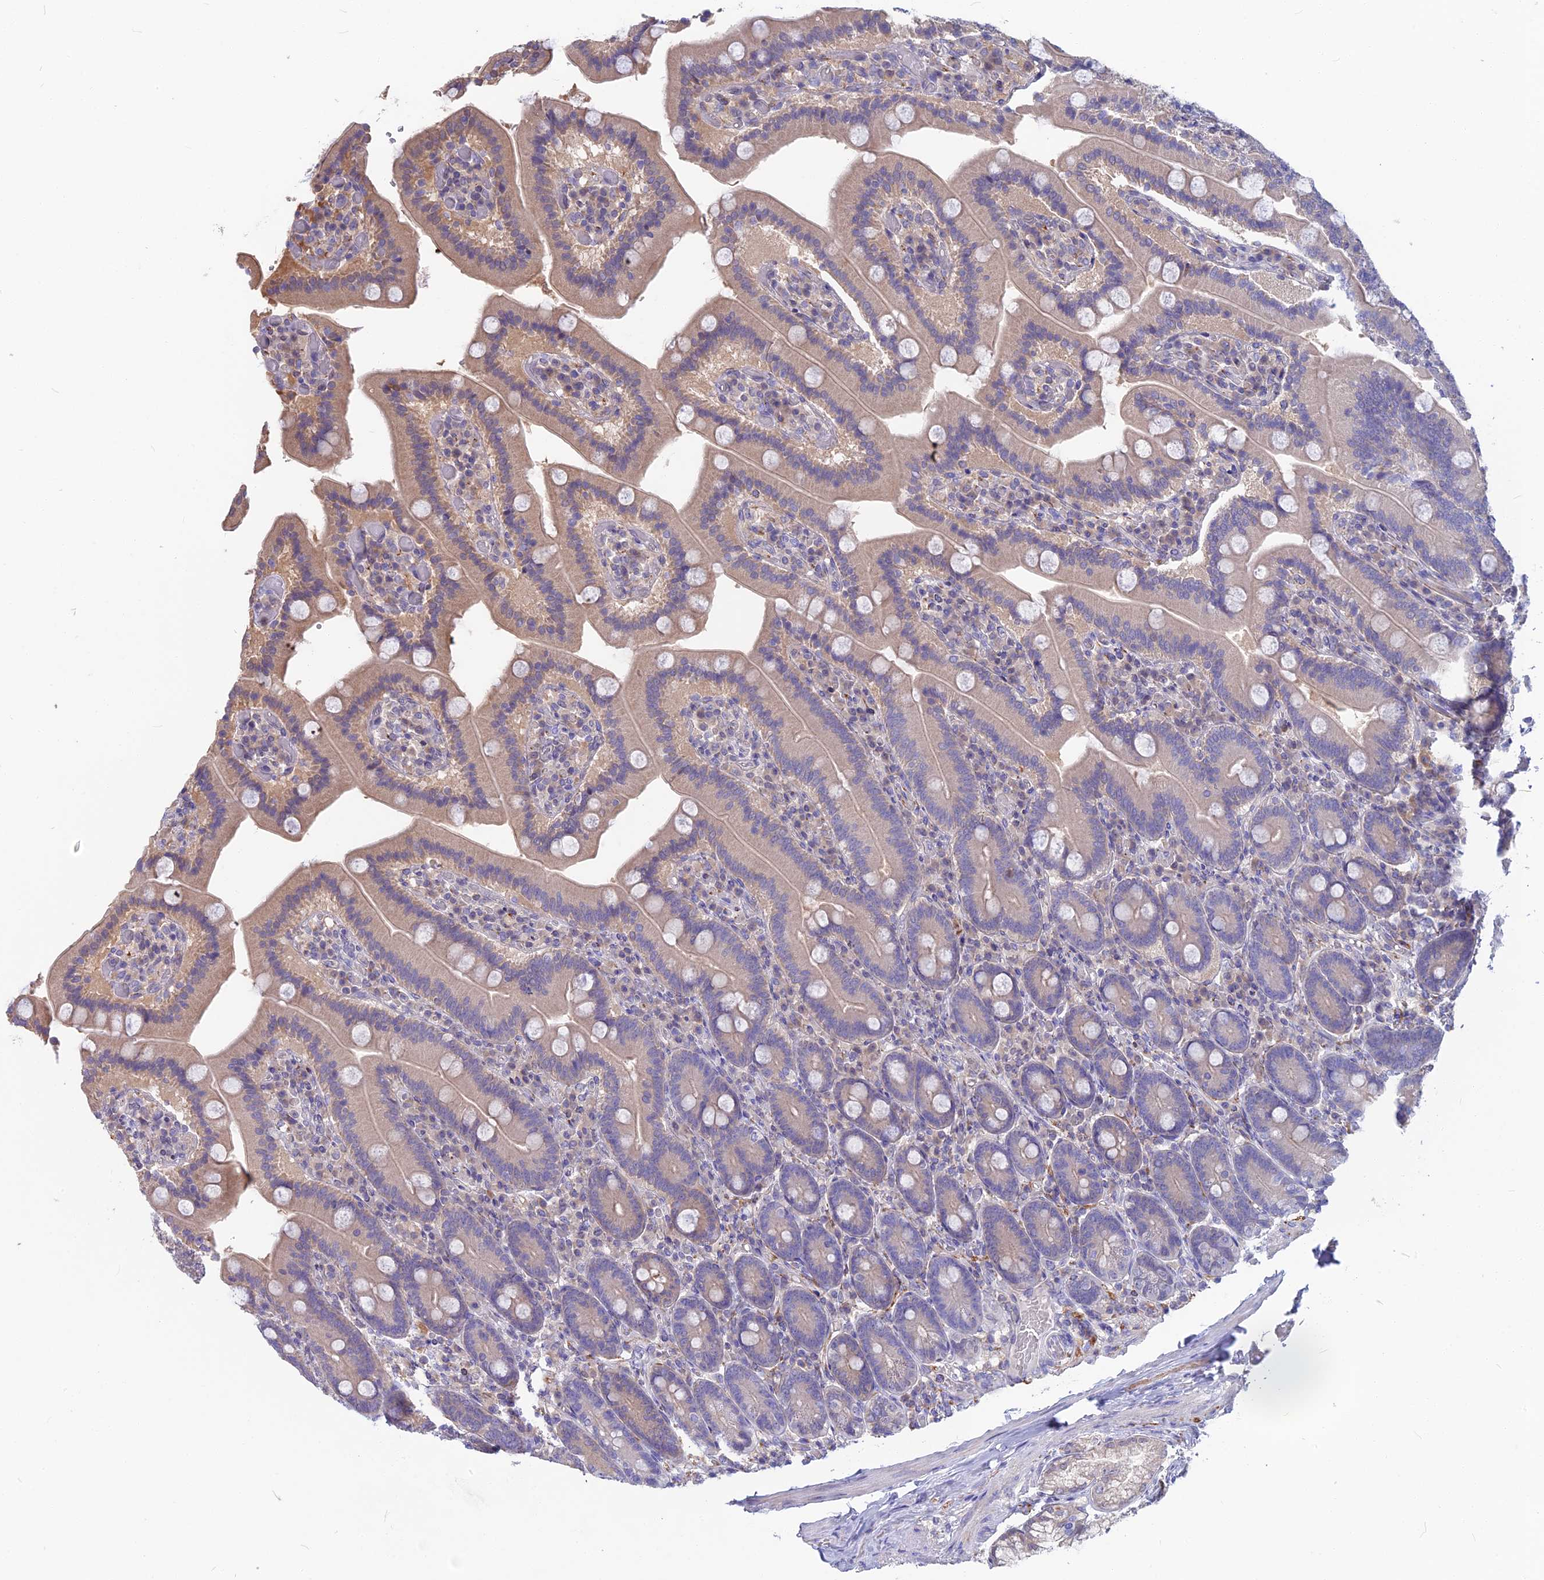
{"staining": {"intensity": "weak", "quantity": "25%-75%", "location": "cytoplasmic/membranous"}, "tissue": "duodenum", "cell_type": "Glandular cells", "image_type": "normal", "snomed": [{"axis": "morphology", "description": "Normal tissue, NOS"}, {"axis": "topography", "description": "Duodenum"}], "caption": "A histopathology image showing weak cytoplasmic/membranous positivity in about 25%-75% of glandular cells in benign duodenum, as visualized by brown immunohistochemical staining.", "gene": "SNAP91", "patient": {"sex": "female", "age": 62}}